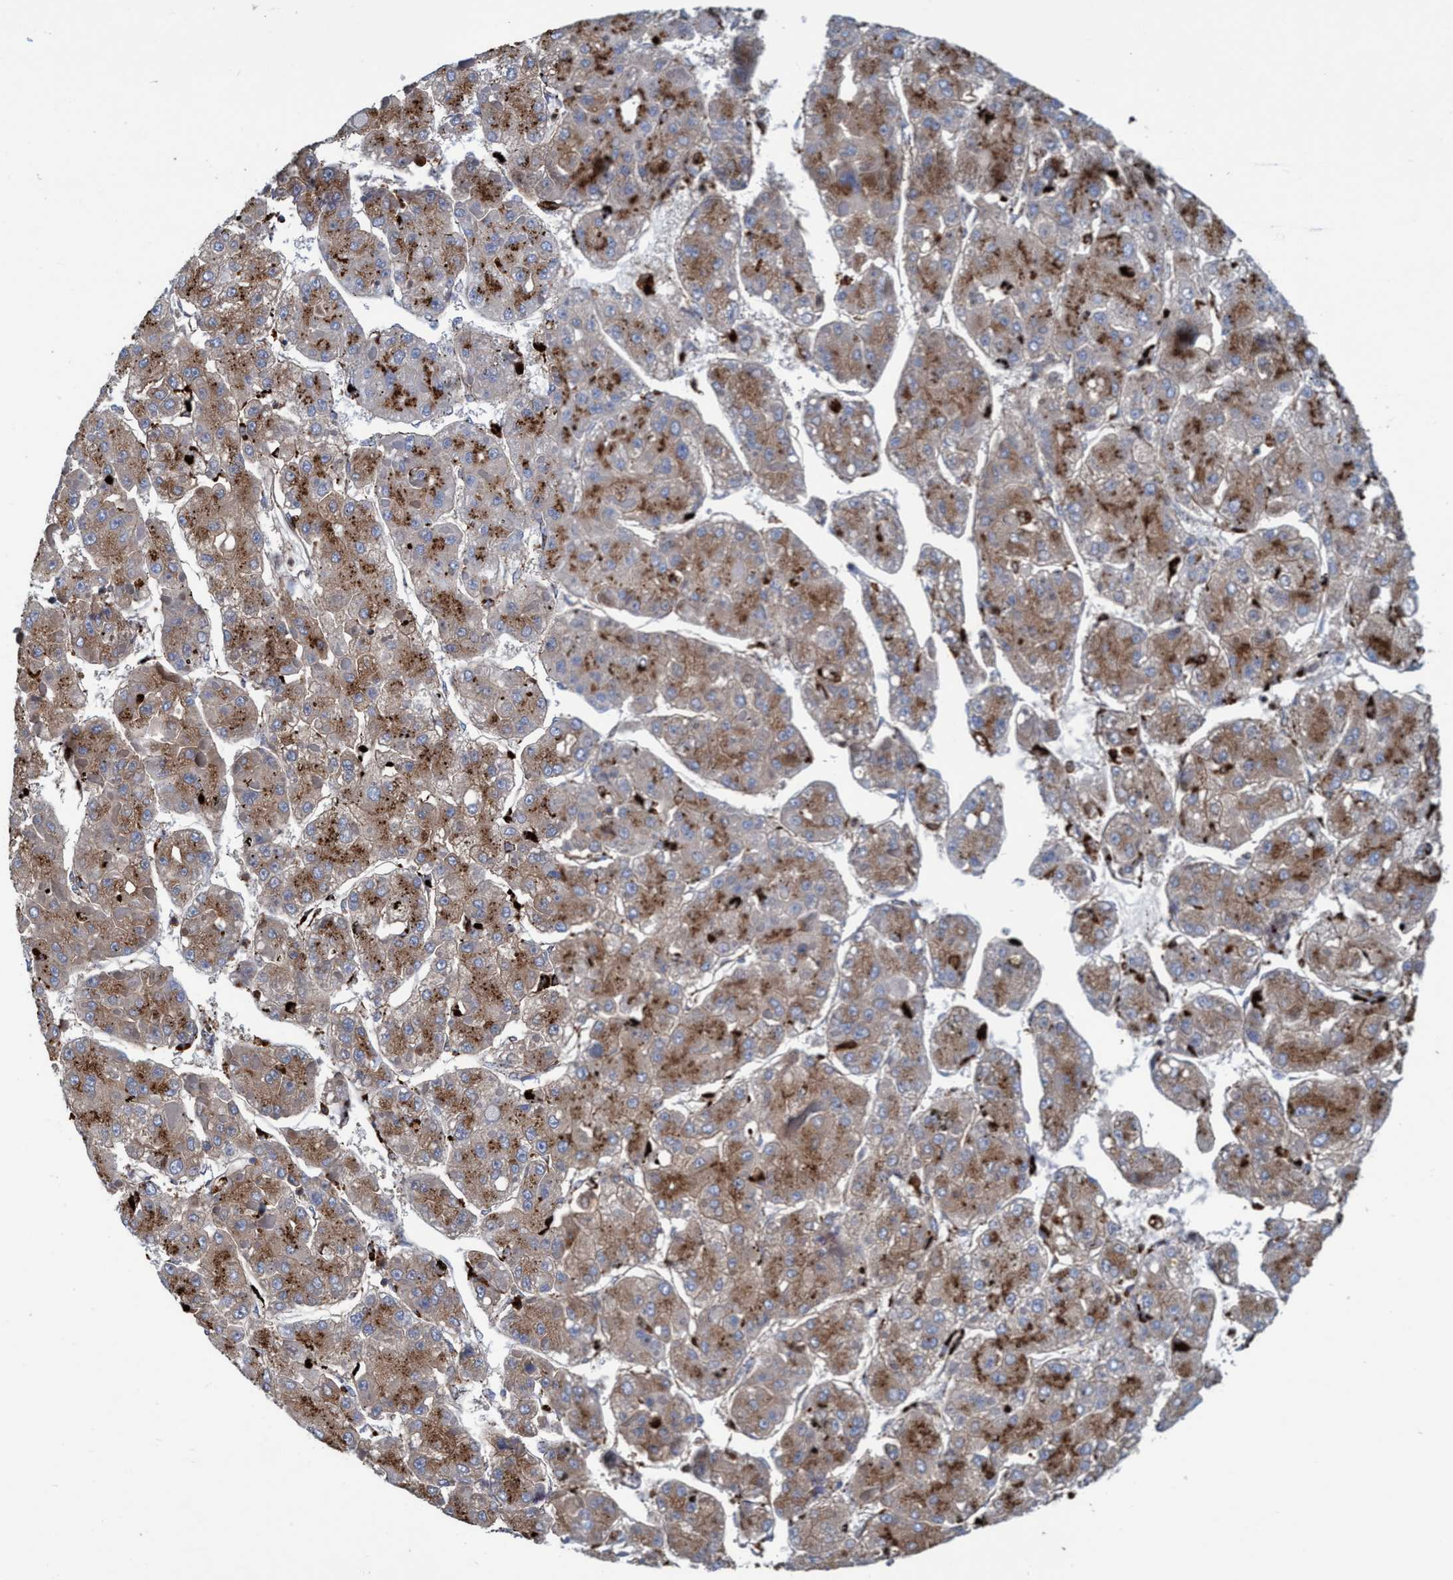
{"staining": {"intensity": "moderate", "quantity": ">75%", "location": "cytoplasmic/membranous"}, "tissue": "liver cancer", "cell_type": "Tumor cells", "image_type": "cancer", "snomed": [{"axis": "morphology", "description": "Carcinoma, Hepatocellular, NOS"}, {"axis": "topography", "description": "Liver"}], "caption": "Liver hepatocellular carcinoma stained with immunohistochemistry (IHC) reveals moderate cytoplasmic/membranous expression in approximately >75% of tumor cells.", "gene": "TRIM65", "patient": {"sex": "female", "age": 73}}